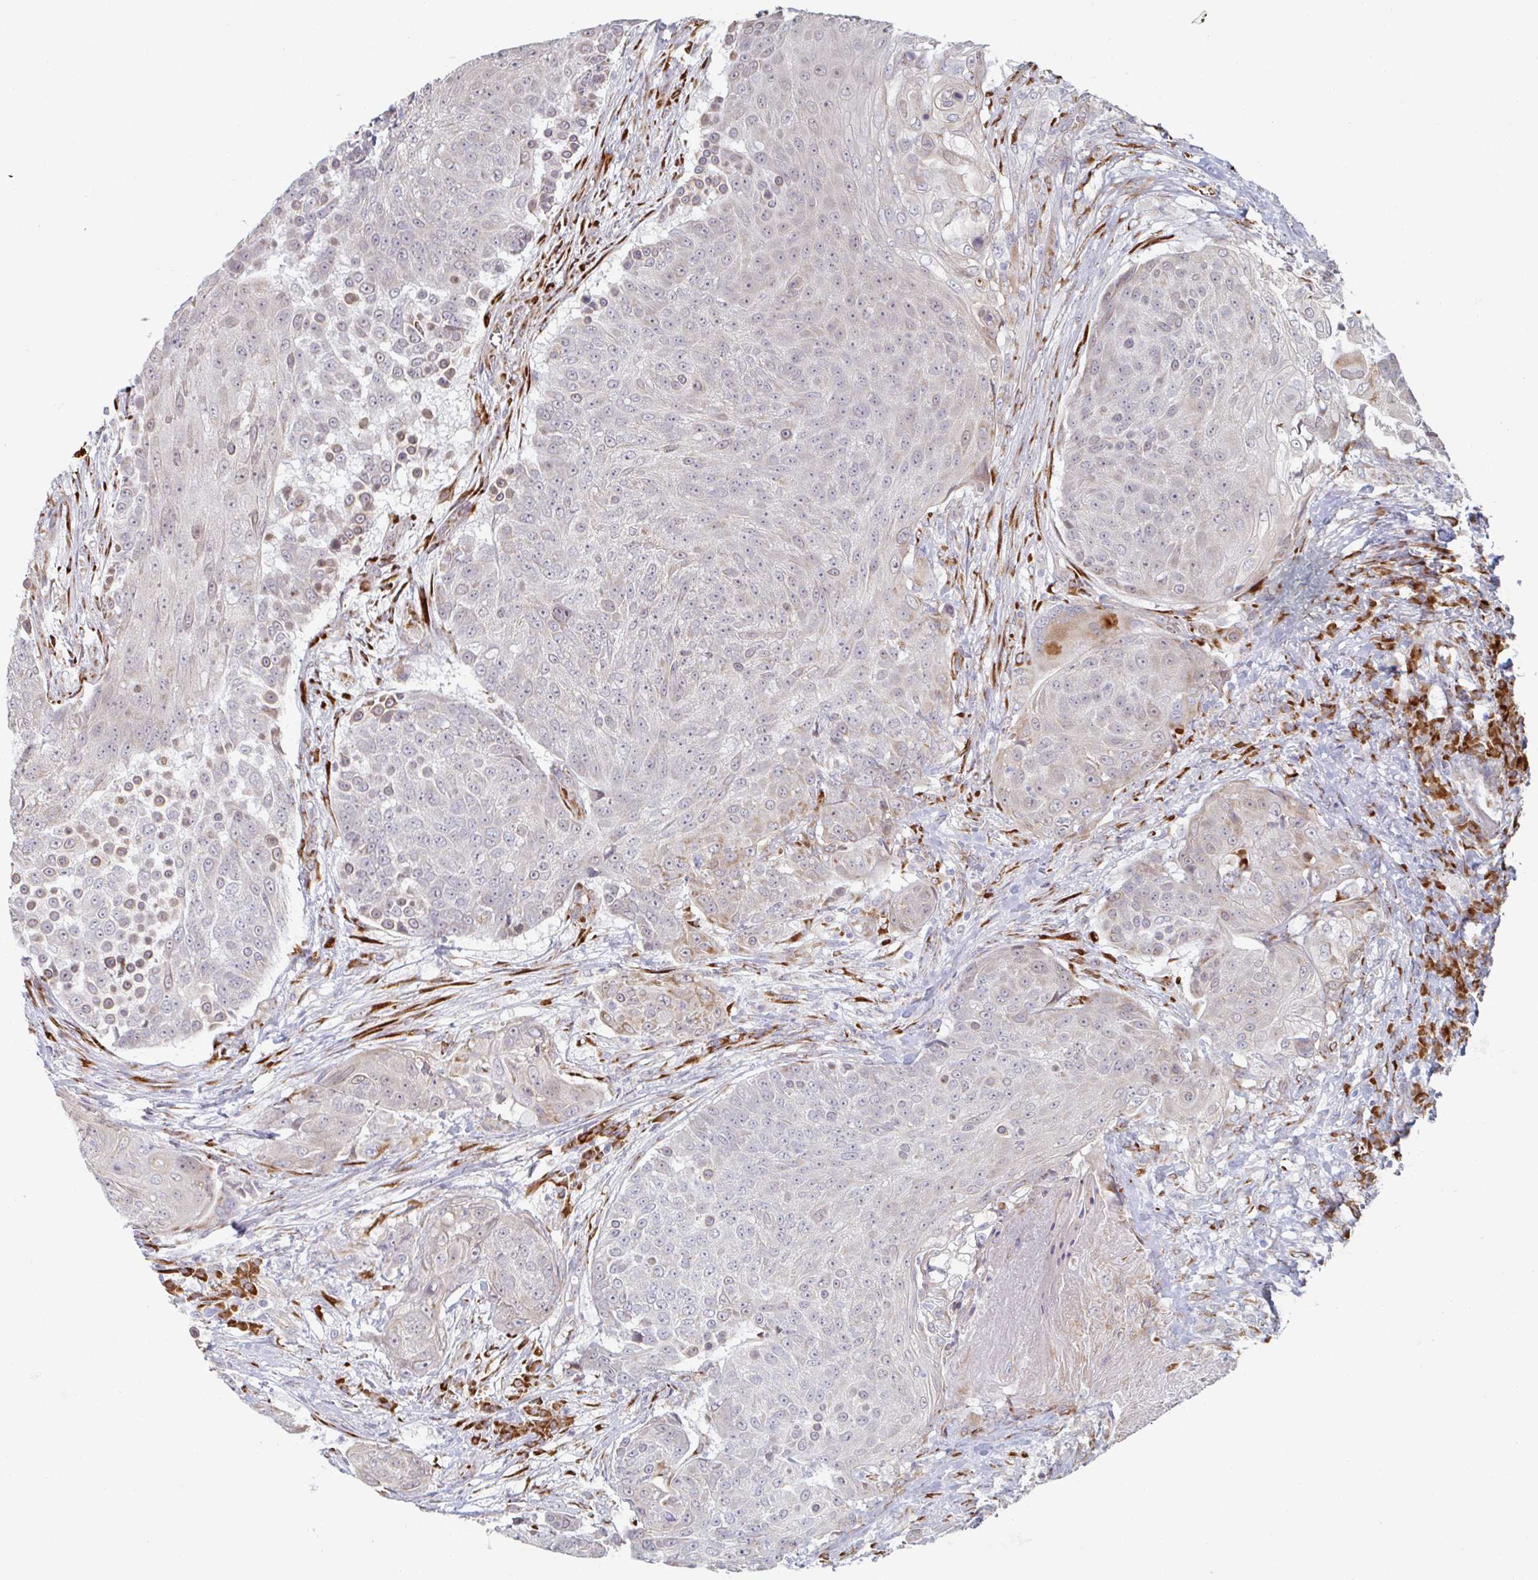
{"staining": {"intensity": "negative", "quantity": "none", "location": "none"}, "tissue": "urothelial cancer", "cell_type": "Tumor cells", "image_type": "cancer", "snomed": [{"axis": "morphology", "description": "Urothelial carcinoma, High grade"}, {"axis": "topography", "description": "Urinary bladder"}], "caption": "Tumor cells show no significant protein positivity in urothelial cancer.", "gene": "TRAPPC10", "patient": {"sex": "female", "age": 63}}